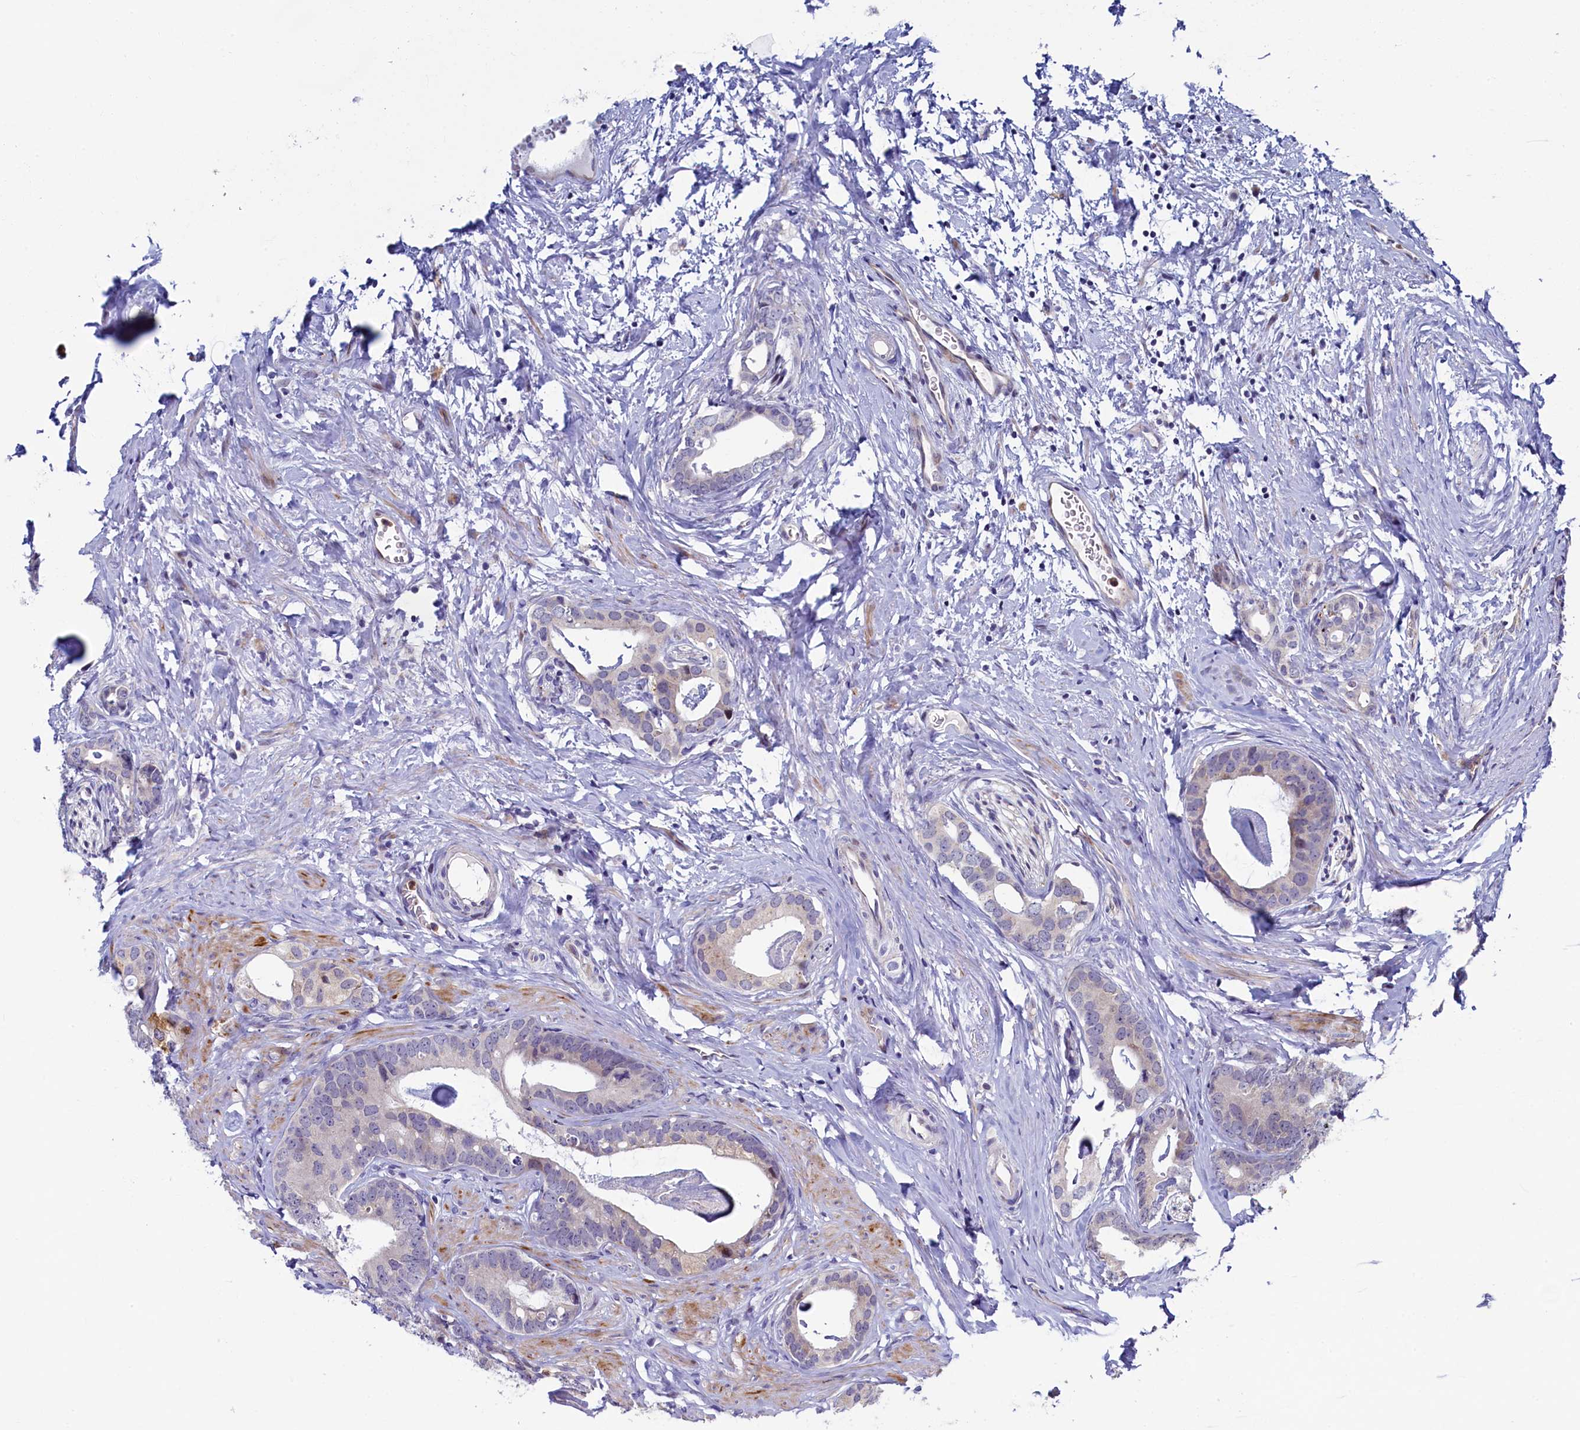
{"staining": {"intensity": "negative", "quantity": "none", "location": "none"}, "tissue": "prostate cancer", "cell_type": "Tumor cells", "image_type": "cancer", "snomed": [{"axis": "morphology", "description": "Adenocarcinoma, Low grade"}, {"axis": "topography", "description": "Prostate"}], "caption": "High power microscopy histopathology image of an immunohistochemistry (IHC) photomicrograph of prostate cancer (adenocarcinoma (low-grade)), revealing no significant positivity in tumor cells.", "gene": "PIK3C3", "patient": {"sex": "male", "age": 63}}